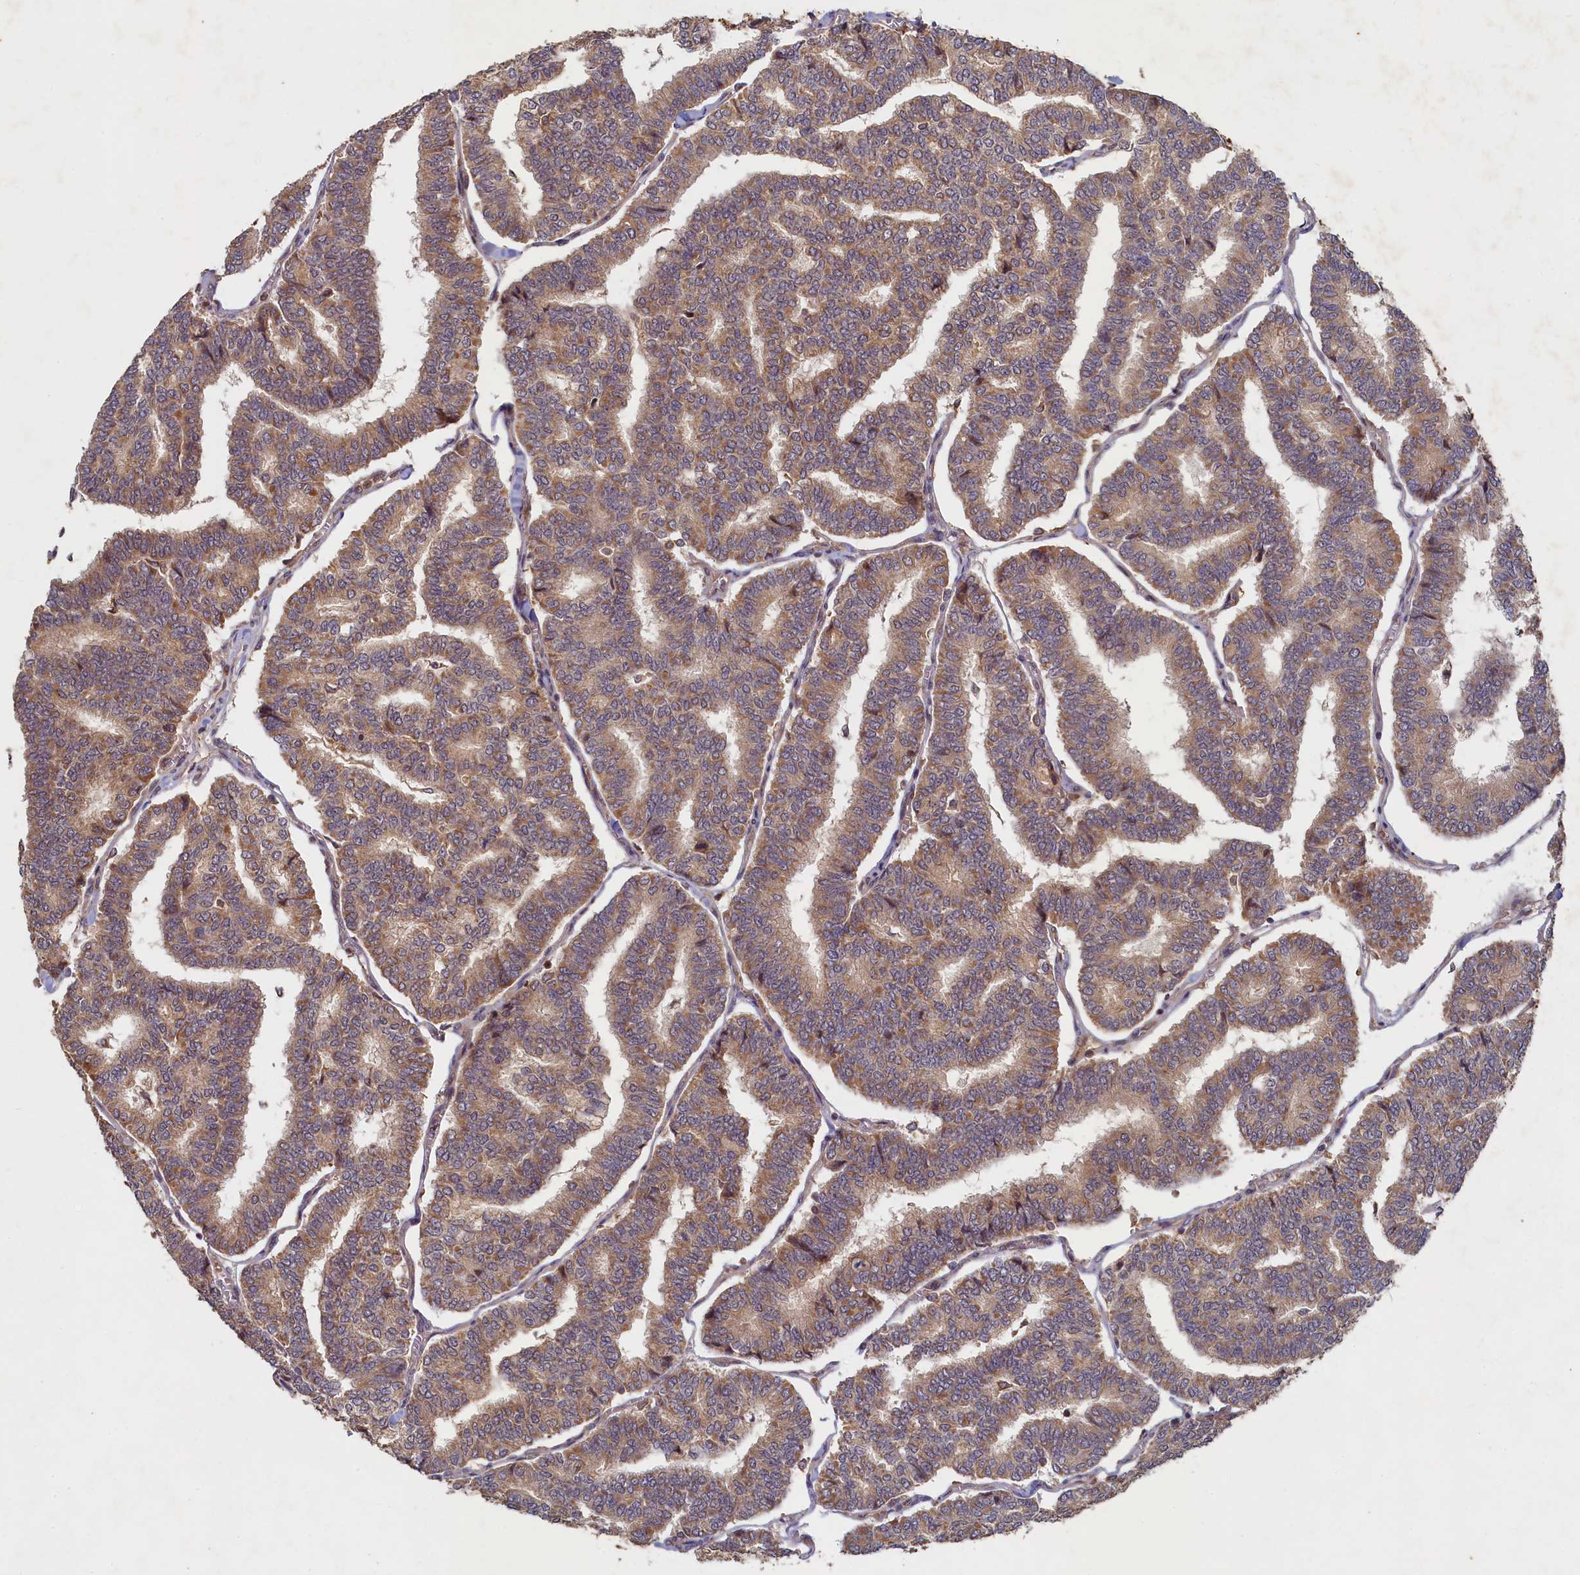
{"staining": {"intensity": "moderate", "quantity": ">75%", "location": "cytoplasmic/membranous"}, "tissue": "thyroid cancer", "cell_type": "Tumor cells", "image_type": "cancer", "snomed": [{"axis": "morphology", "description": "Papillary adenocarcinoma, NOS"}, {"axis": "topography", "description": "Thyroid gland"}], "caption": "IHC (DAB (3,3'-diaminobenzidine)) staining of human papillary adenocarcinoma (thyroid) reveals moderate cytoplasmic/membranous protein positivity in approximately >75% of tumor cells.", "gene": "CEP20", "patient": {"sex": "female", "age": 35}}